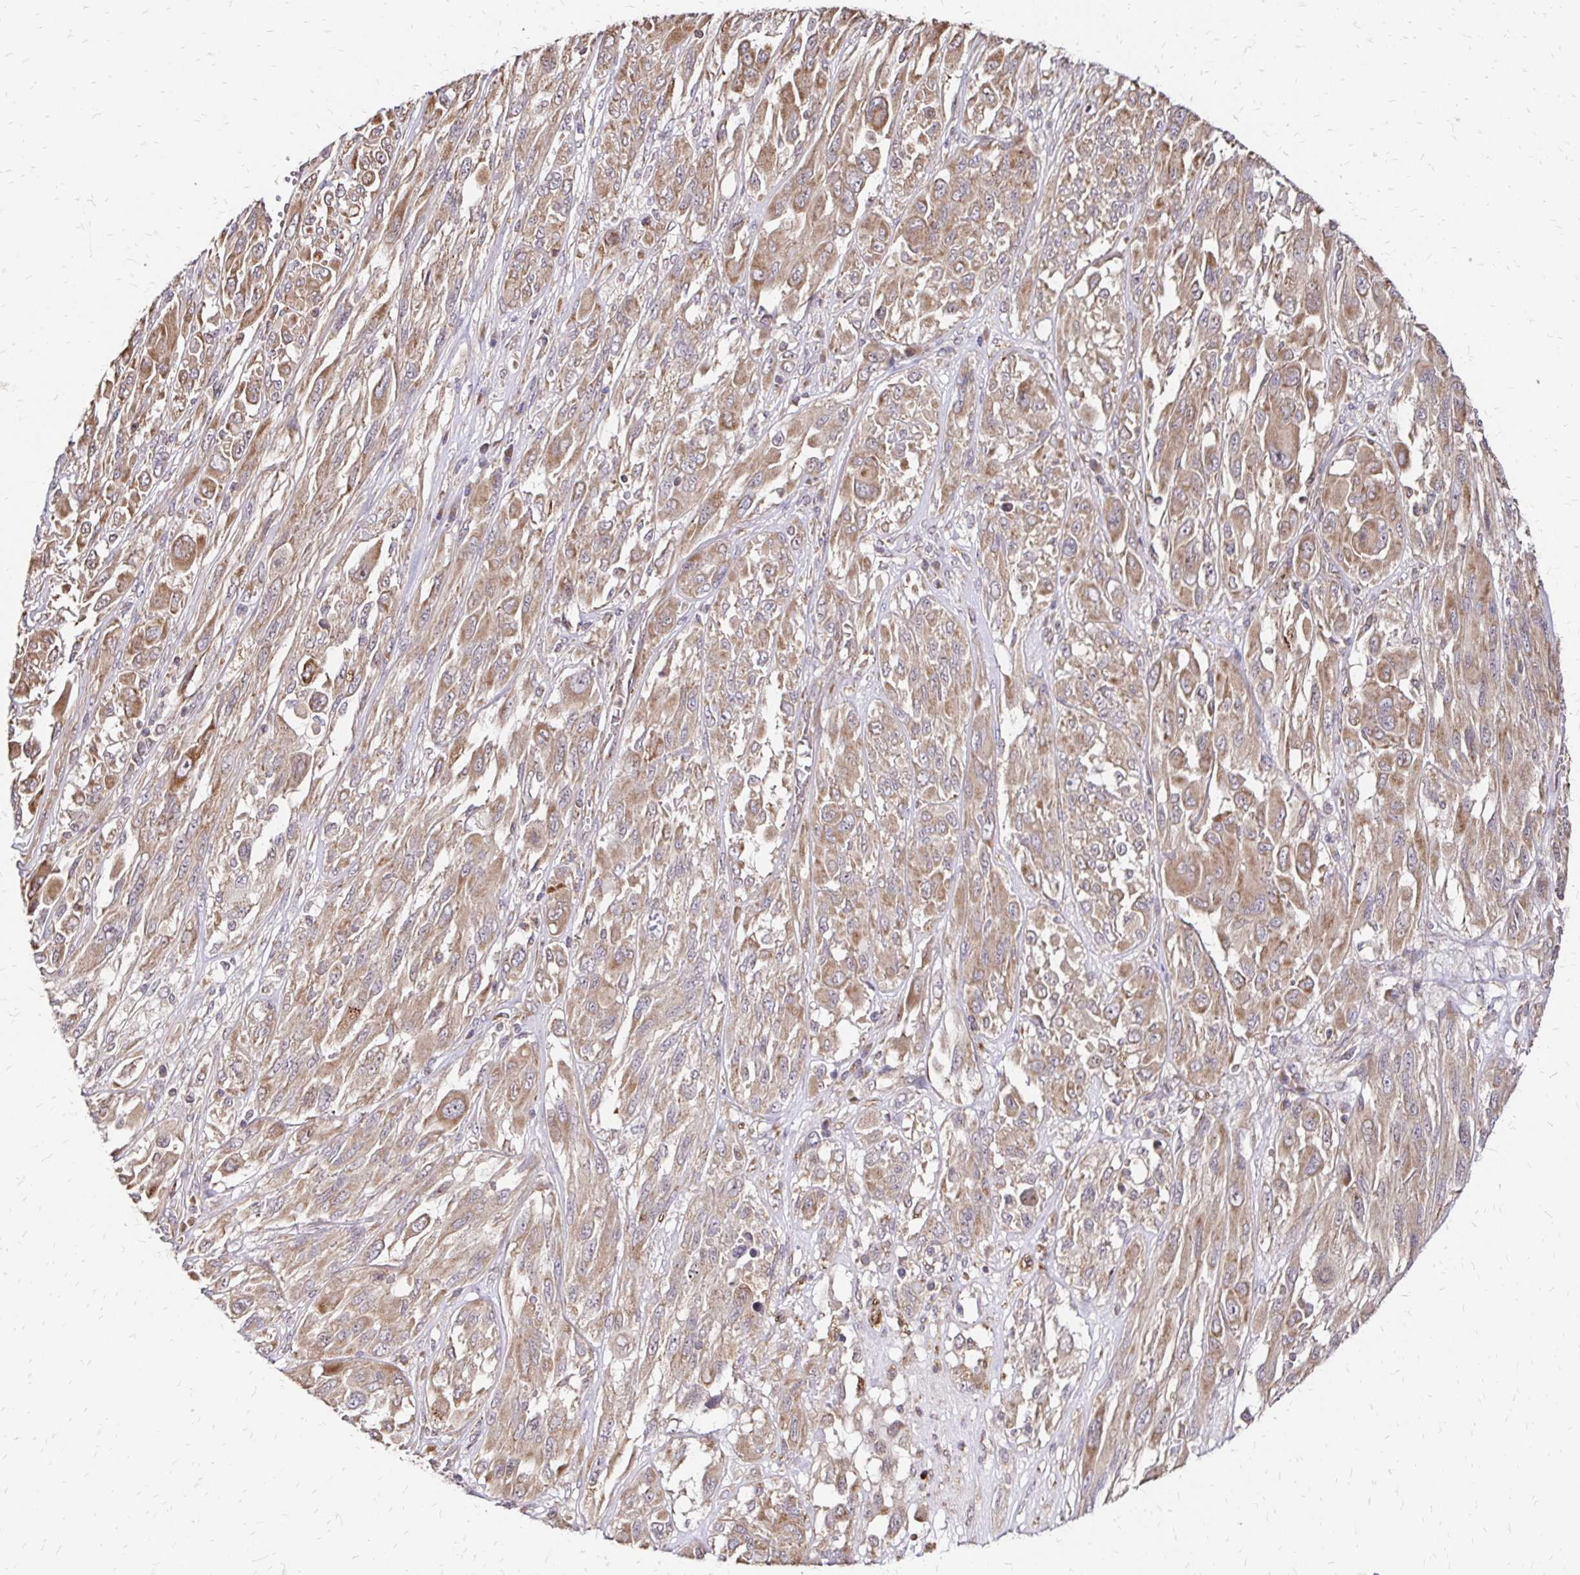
{"staining": {"intensity": "moderate", "quantity": ">75%", "location": "cytoplasmic/membranous"}, "tissue": "melanoma", "cell_type": "Tumor cells", "image_type": "cancer", "snomed": [{"axis": "morphology", "description": "Malignant melanoma, NOS"}, {"axis": "topography", "description": "Skin"}], "caption": "Melanoma stained with immunohistochemistry reveals moderate cytoplasmic/membranous staining in approximately >75% of tumor cells.", "gene": "ZW10", "patient": {"sex": "female", "age": 91}}